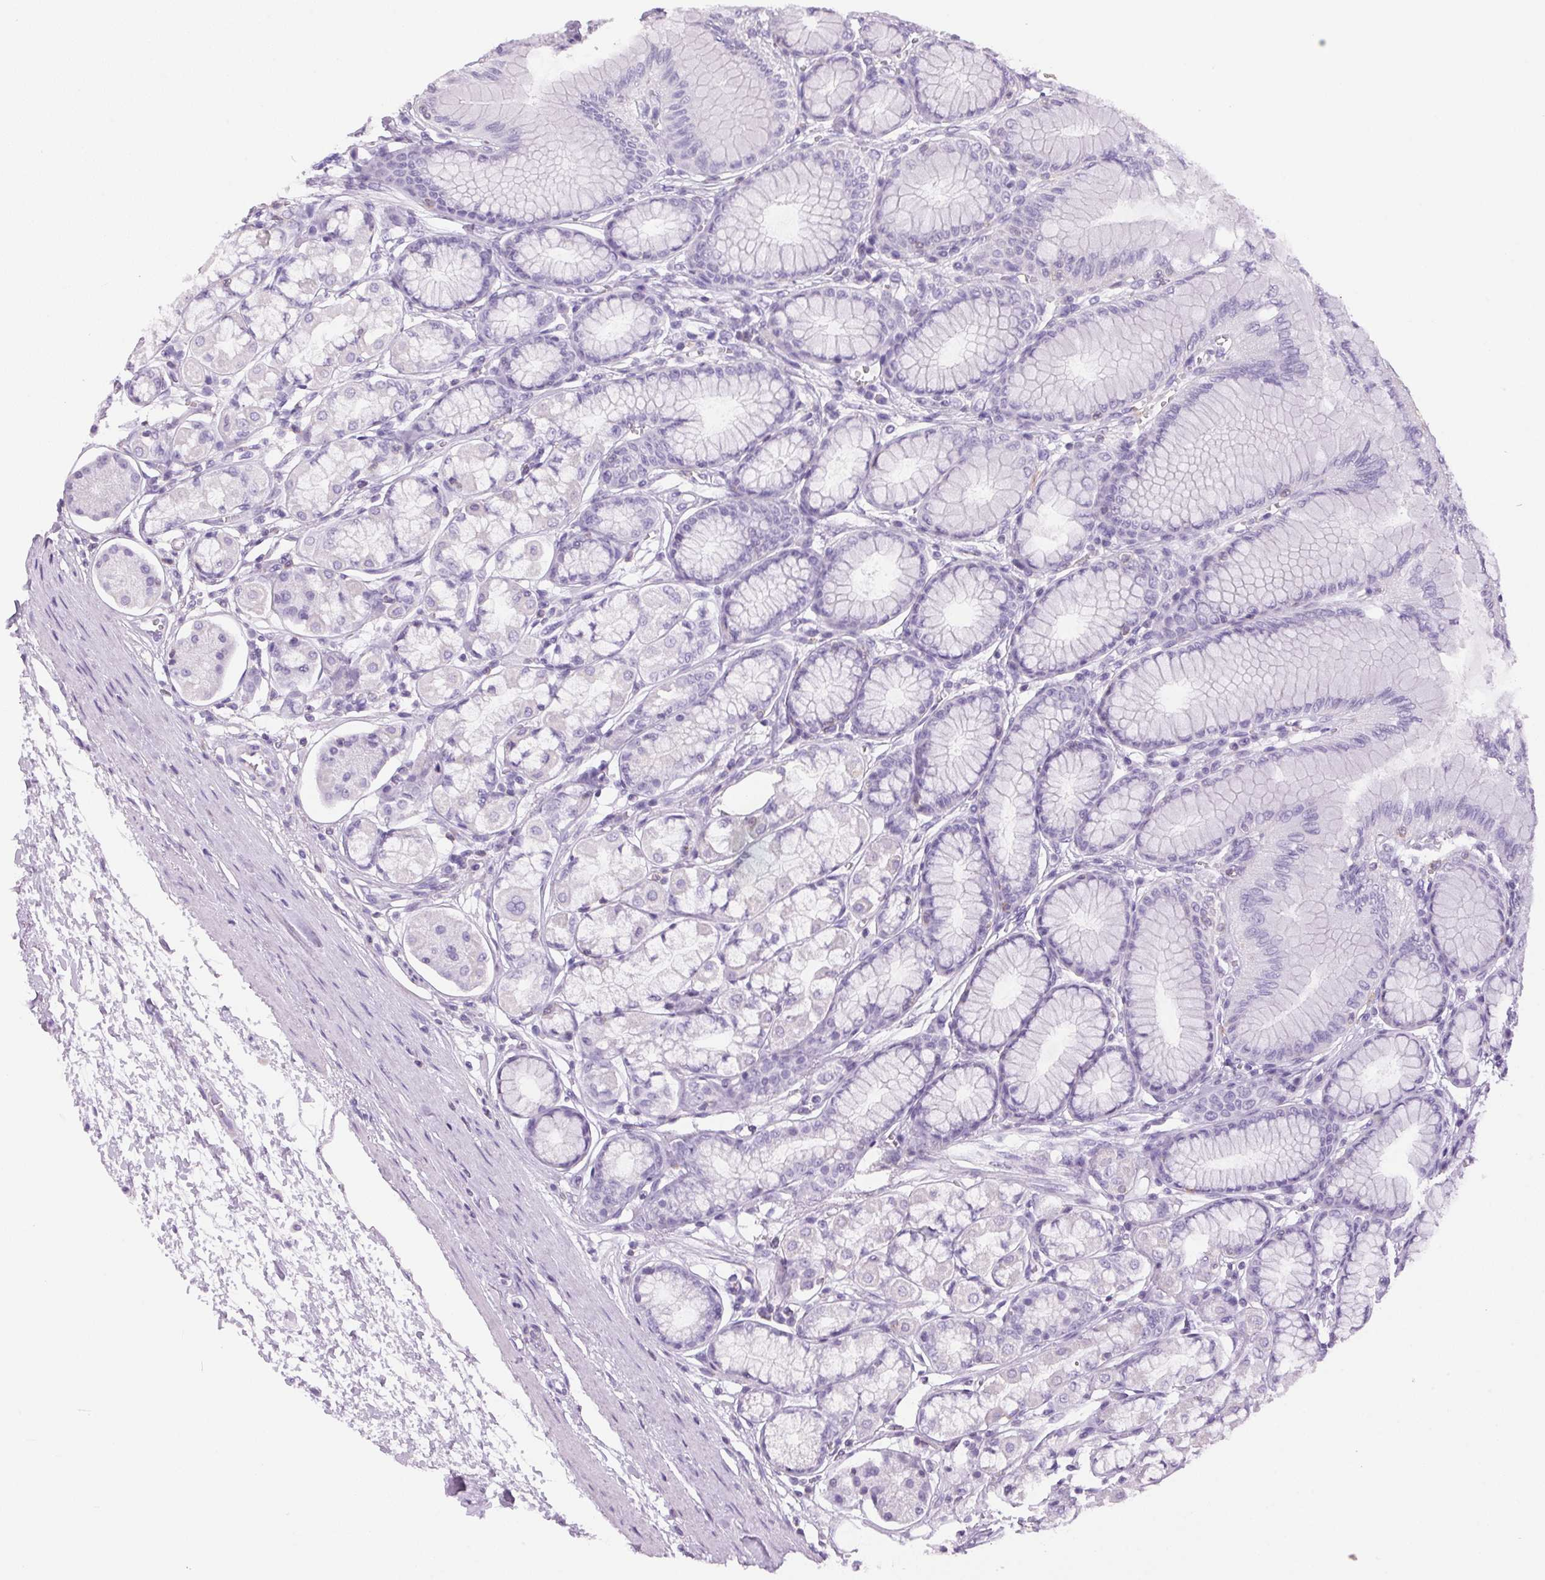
{"staining": {"intensity": "negative", "quantity": "none", "location": "none"}, "tissue": "stomach", "cell_type": "Glandular cells", "image_type": "normal", "snomed": [{"axis": "morphology", "description": "Normal tissue, NOS"}, {"axis": "topography", "description": "Stomach"}, {"axis": "topography", "description": "Stomach, lower"}], "caption": "IHC of normal human stomach reveals no staining in glandular cells.", "gene": "S100A2", "patient": {"sex": "male", "age": 76}}